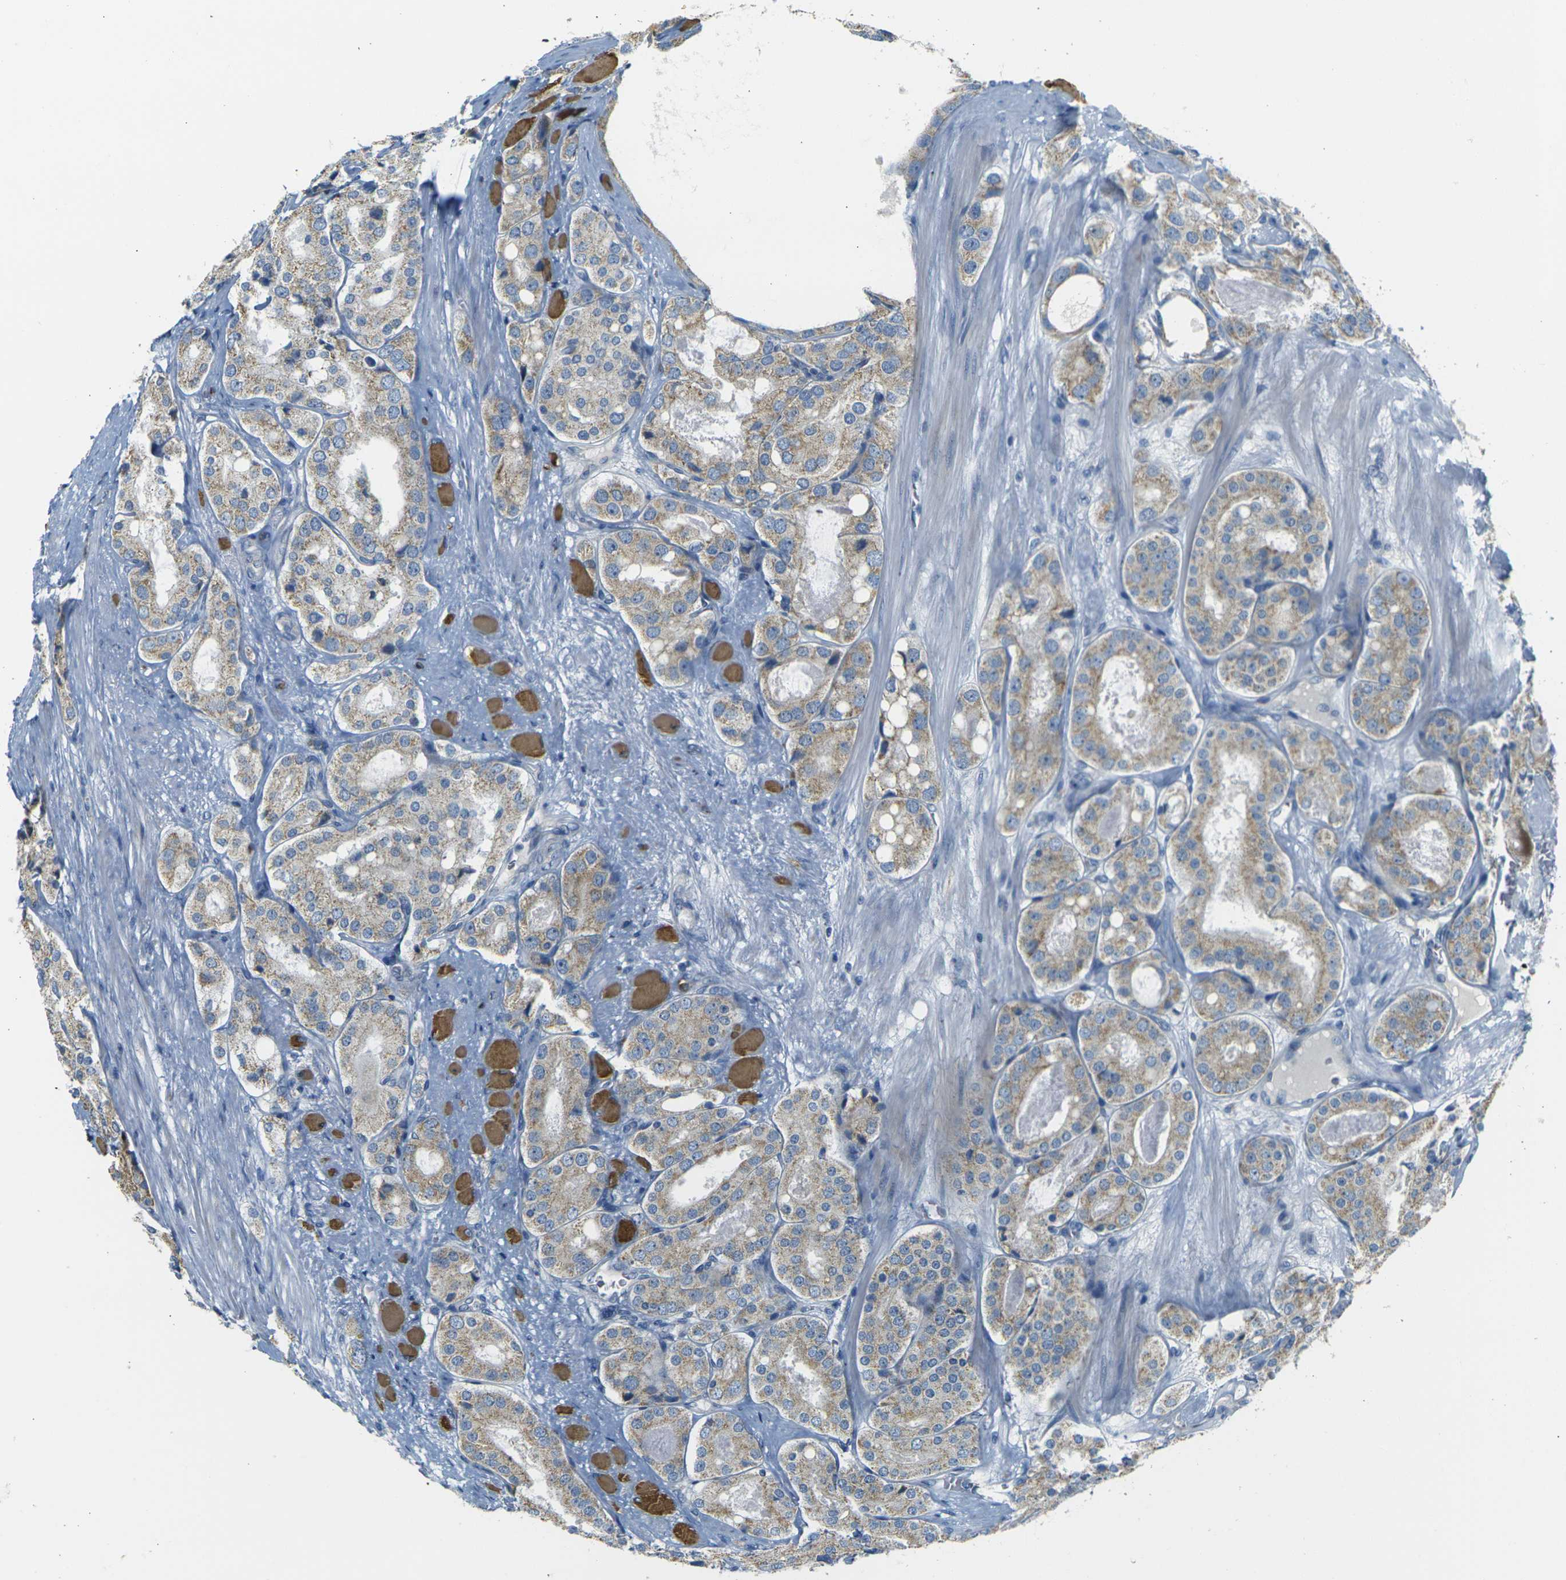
{"staining": {"intensity": "weak", "quantity": ">75%", "location": "cytoplasmic/membranous"}, "tissue": "prostate cancer", "cell_type": "Tumor cells", "image_type": "cancer", "snomed": [{"axis": "morphology", "description": "Adenocarcinoma, High grade"}, {"axis": "topography", "description": "Prostate"}], "caption": "High-grade adenocarcinoma (prostate) stained with DAB (3,3'-diaminobenzidine) immunohistochemistry (IHC) demonstrates low levels of weak cytoplasmic/membranous positivity in about >75% of tumor cells.", "gene": "PARD6B", "patient": {"sex": "male", "age": 65}}